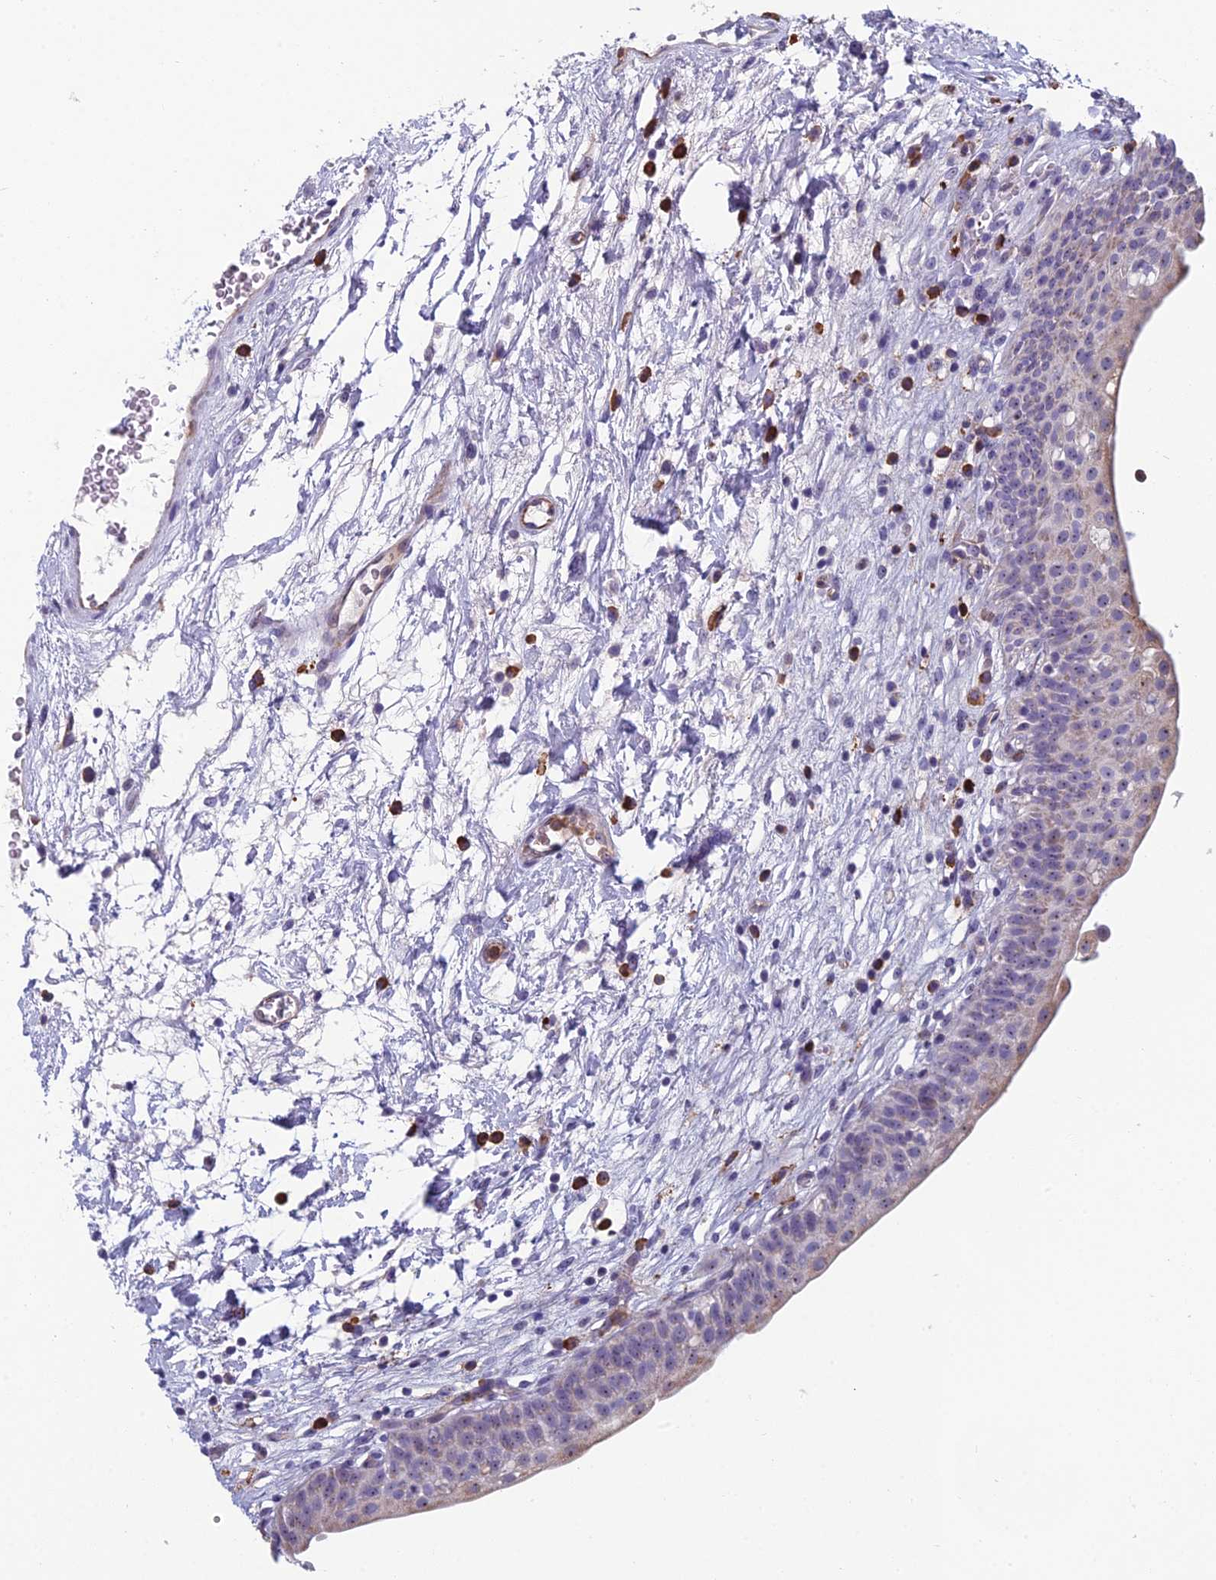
{"staining": {"intensity": "weak", "quantity": "25%-75%", "location": "nuclear"}, "tissue": "urinary bladder", "cell_type": "Urothelial cells", "image_type": "normal", "snomed": [{"axis": "morphology", "description": "Normal tissue, NOS"}, {"axis": "topography", "description": "Urinary bladder"}], "caption": "A photomicrograph showing weak nuclear staining in about 25%-75% of urothelial cells in benign urinary bladder, as visualized by brown immunohistochemical staining.", "gene": "NOC2L", "patient": {"sex": "male", "age": 83}}